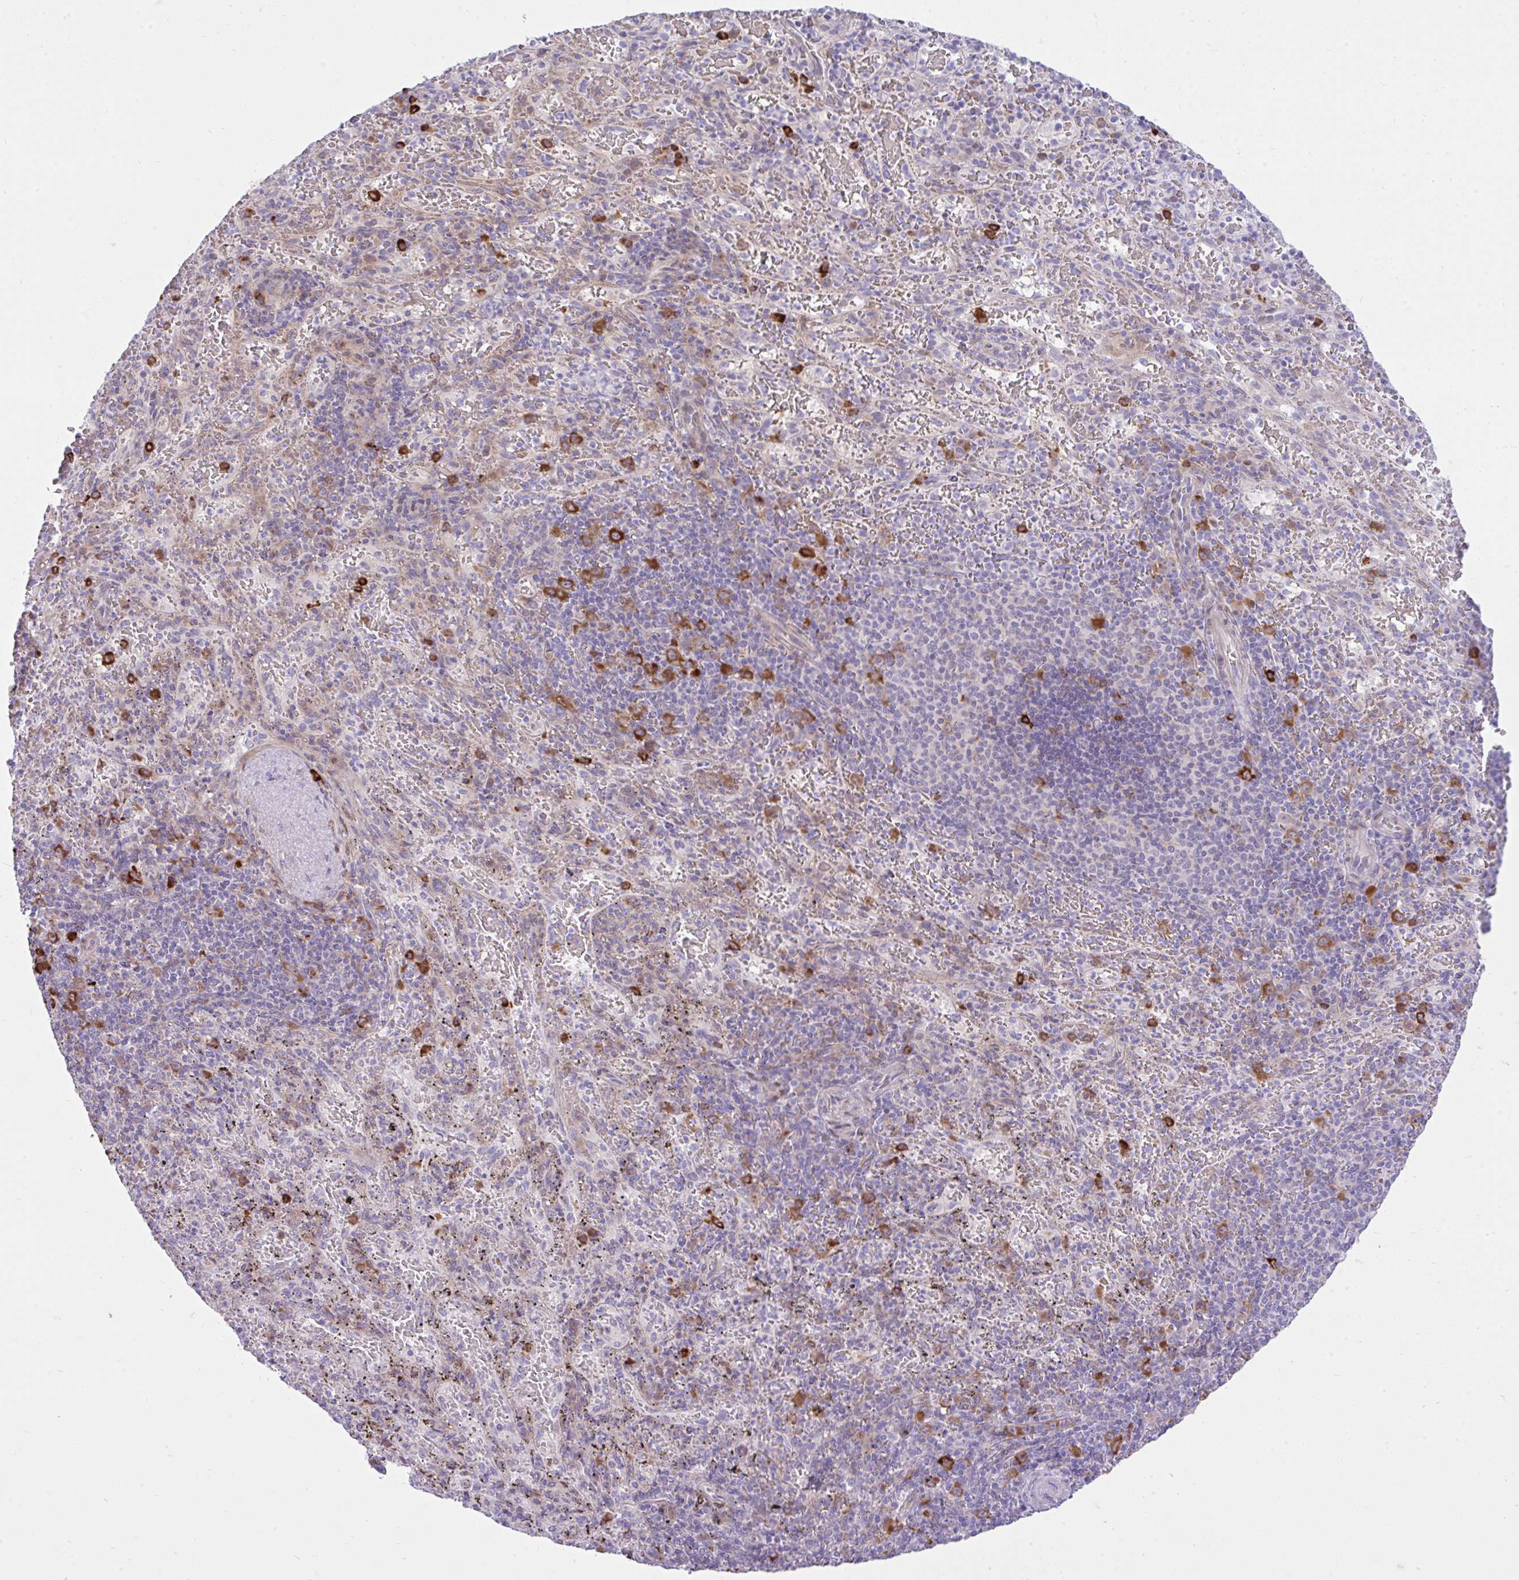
{"staining": {"intensity": "strong", "quantity": "<25%", "location": "cytoplasmic/membranous"}, "tissue": "spleen", "cell_type": "Cells in red pulp", "image_type": "normal", "snomed": [{"axis": "morphology", "description": "Normal tissue, NOS"}, {"axis": "topography", "description": "Spleen"}], "caption": "IHC photomicrograph of normal human spleen stained for a protein (brown), which reveals medium levels of strong cytoplasmic/membranous expression in approximately <25% of cells in red pulp.", "gene": "EEF1A1", "patient": {"sex": "male", "age": 57}}